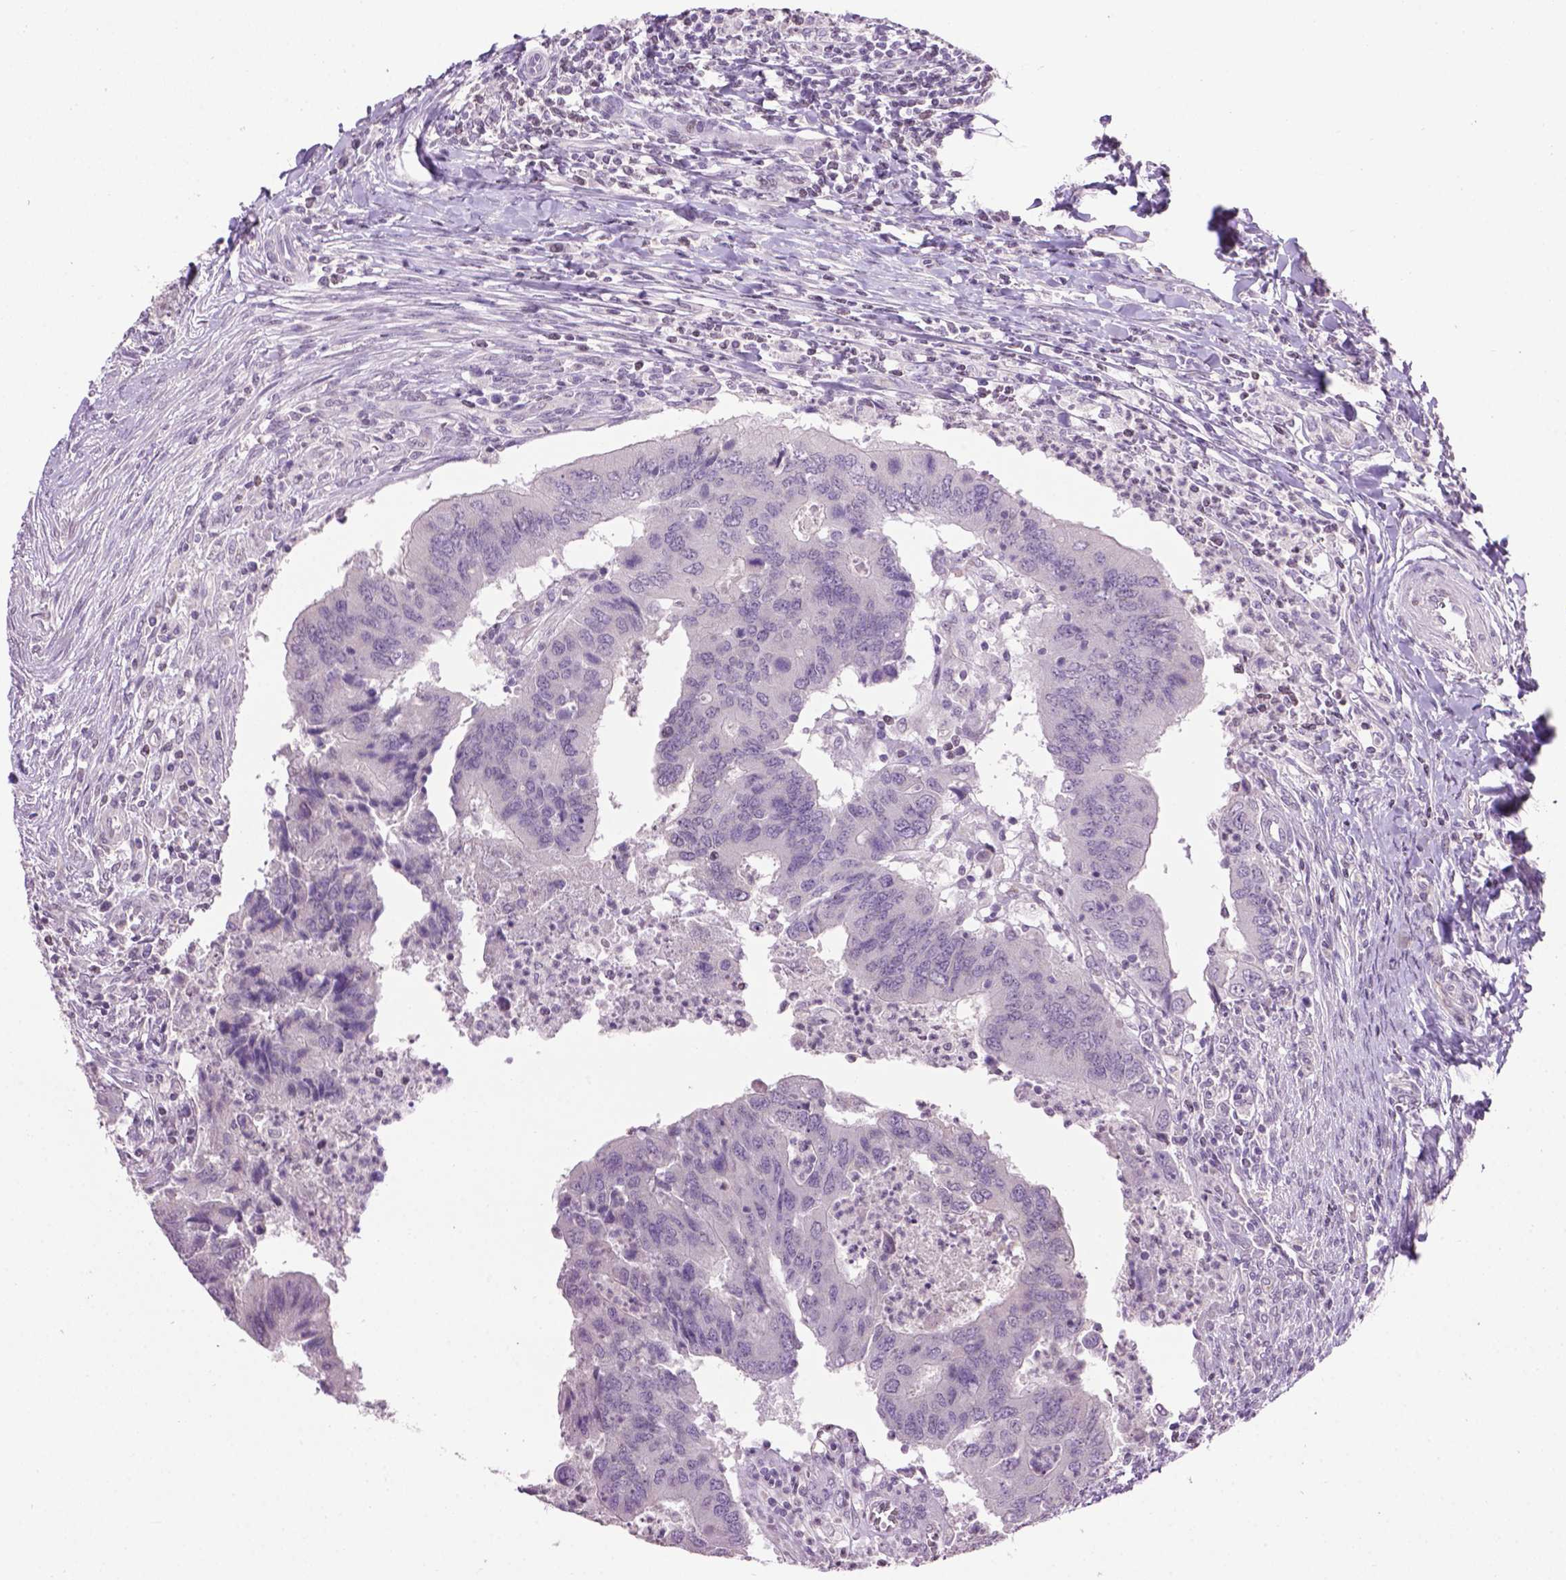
{"staining": {"intensity": "negative", "quantity": "none", "location": "none"}, "tissue": "colorectal cancer", "cell_type": "Tumor cells", "image_type": "cancer", "snomed": [{"axis": "morphology", "description": "Adenocarcinoma, NOS"}, {"axis": "topography", "description": "Colon"}], "caption": "Immunohistochemistry photomicrograph of neoplastic tissue: human colorectal cancer stained with DAB reveals no significant protein staining in tumor cells.", "gene": "TH", "patient": {"sex": "female", "age": 67}}